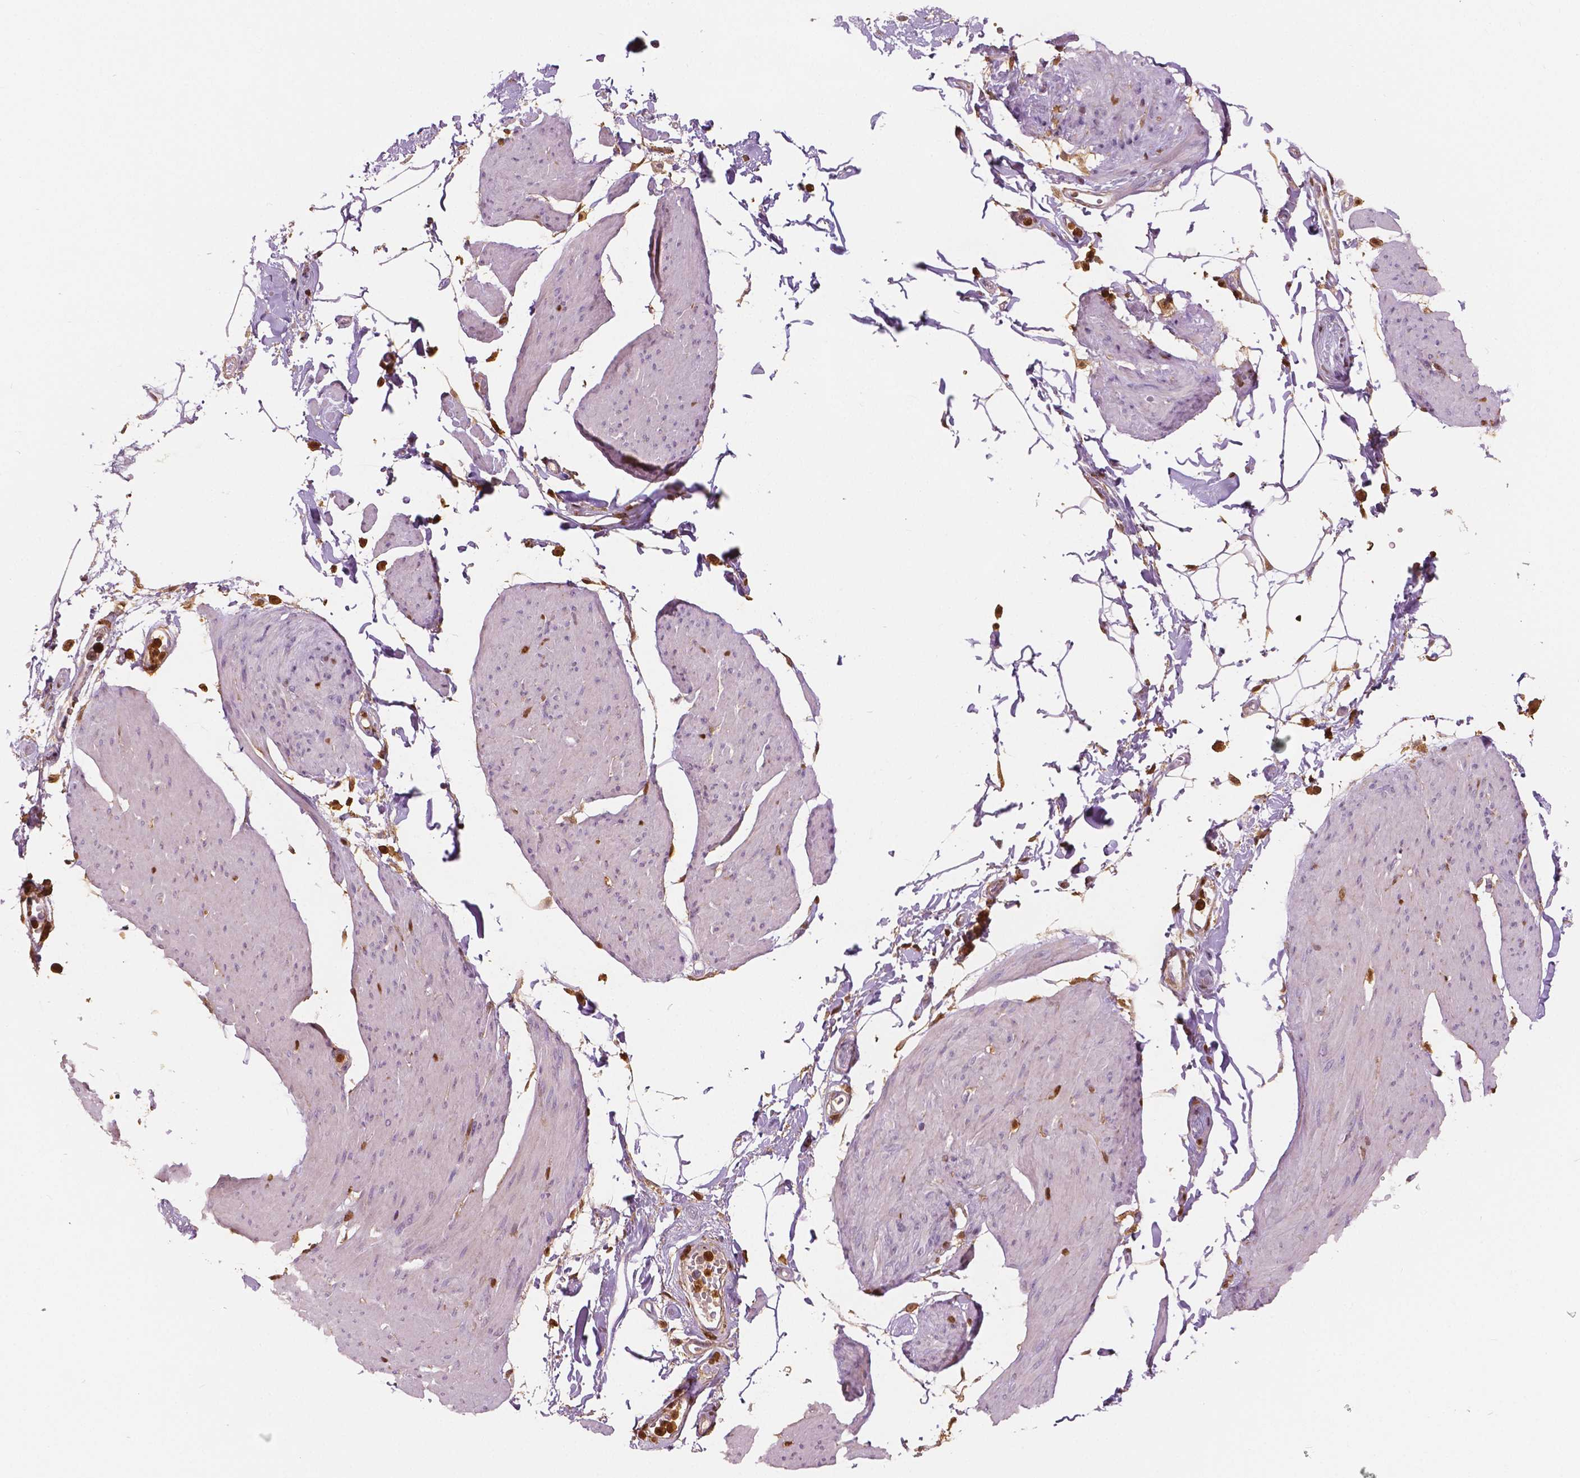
{"staining": {"intensity": "negative", "quantity": "none", "location": "none"}, "tissue": "smooth muscle", "cell_type": "Smooth muscle cells", "image_type": "normal", "snomed": [{"axis": "morphology", "description": "Normal tissue, NOS"}, {"axis": "topography", "description": "Adipose tissue"}, {"axis": "topography", "description": "Smooth muscle"}, {"axis": "topography", "description": "Peripheral nerve tissue"}], "caption": "Immunohistochemical staining of benign human smooth muscle exhibits no significant staining in smooth muscle cells. (Stains: DAB immunohistochemistry with hematoxylin counter stain, Microscopy: brightfield microscopy at high magnification).", "gene": "S100A4", "patient": {"sex": "male", "age": 83}}